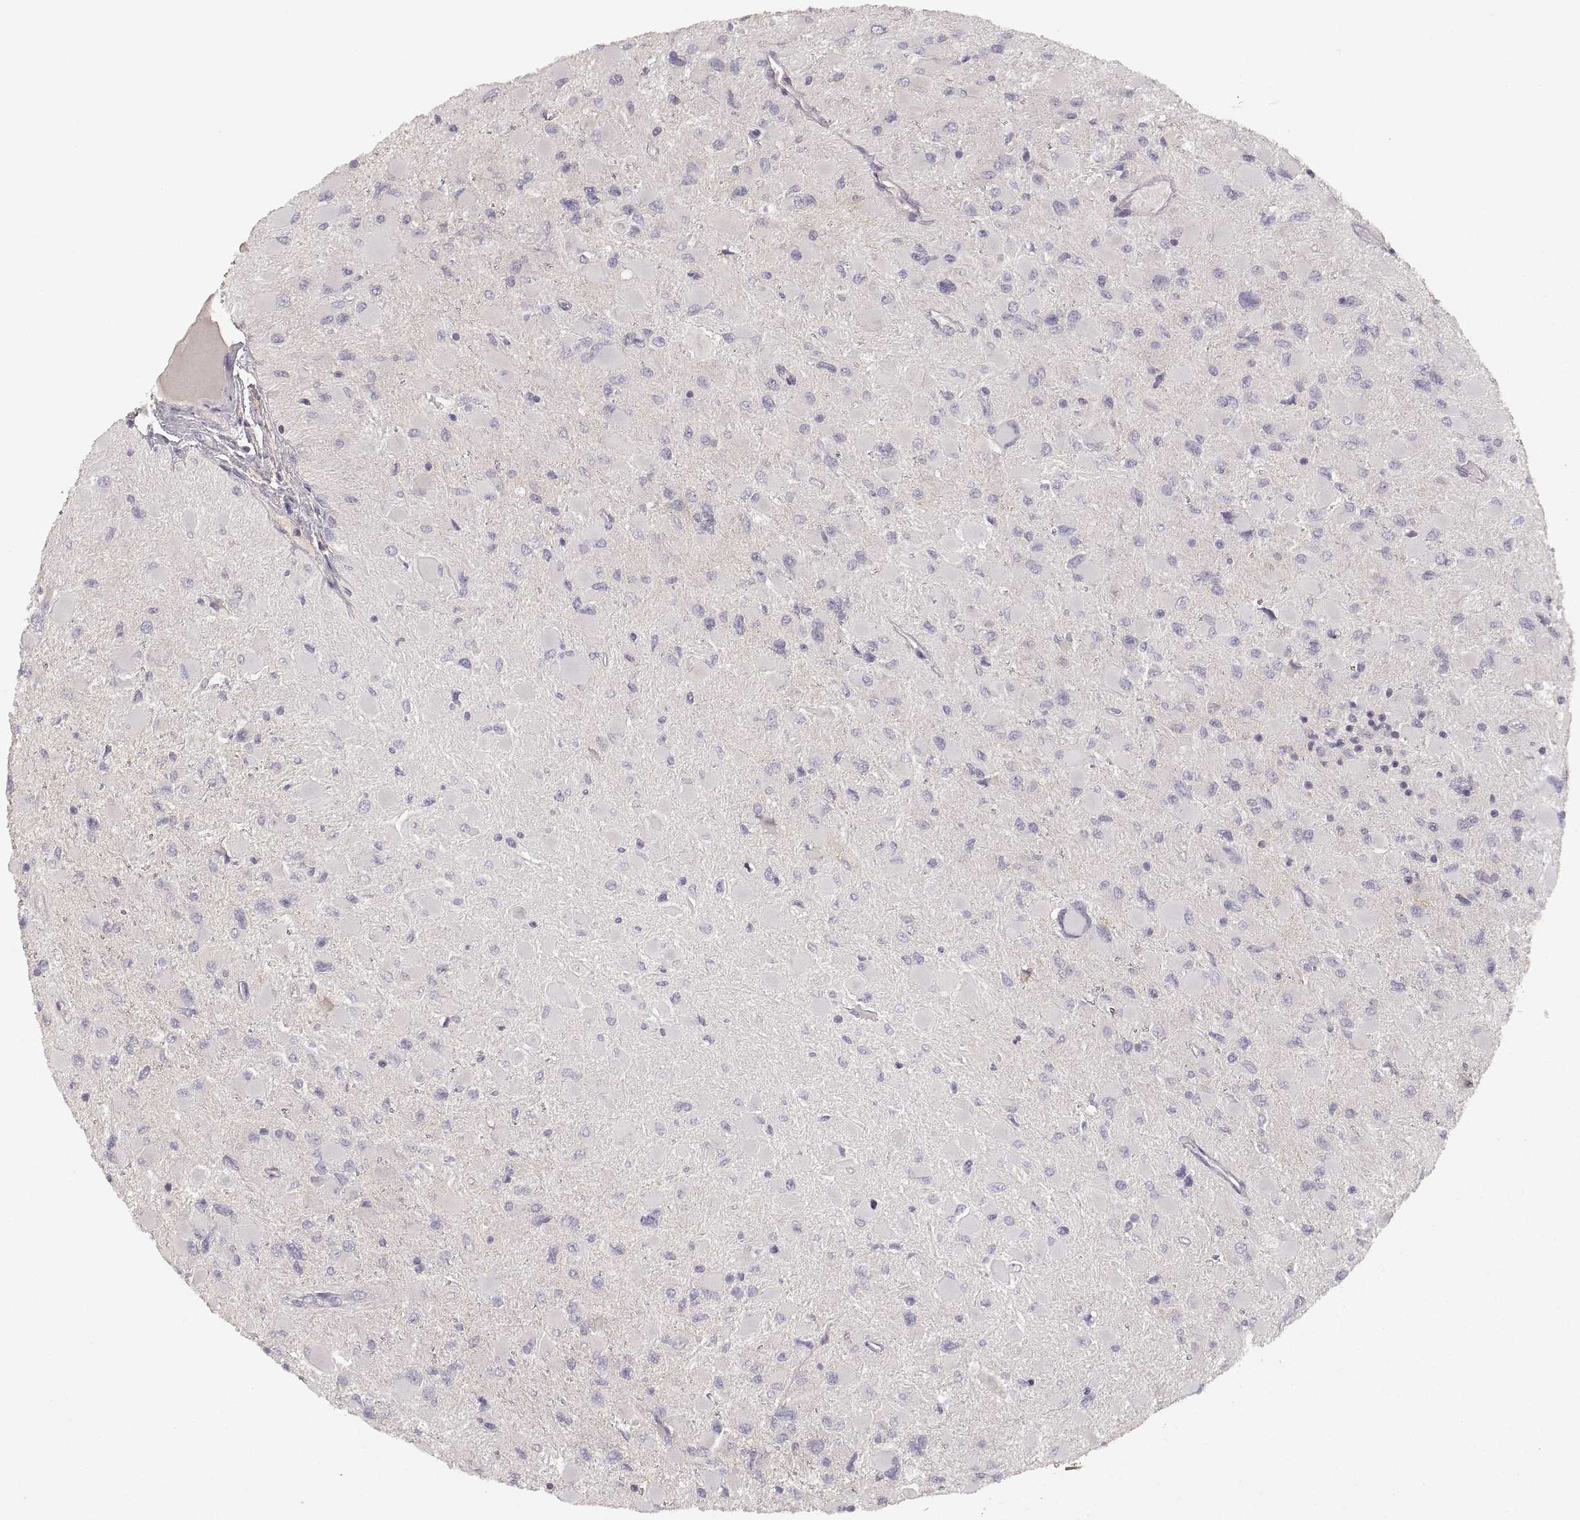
{"staining": {"intensity": "negative", "quantity": "none", "location": "none"}, "tissue": "glioma", "cell_type": "Tumor cells", "image_type": "cancer", "snomed": [{"axis": "morphology", "description": "Glioma, malignant, High grade"}, {"axis": "topography", "description": "Cerebral cortex"}], "caption": "Protein analysis of glioma shows no significant staining in tumor cells.", "gene": "RUNDC3A", "patient": {"sex": "female", "age": 36}}